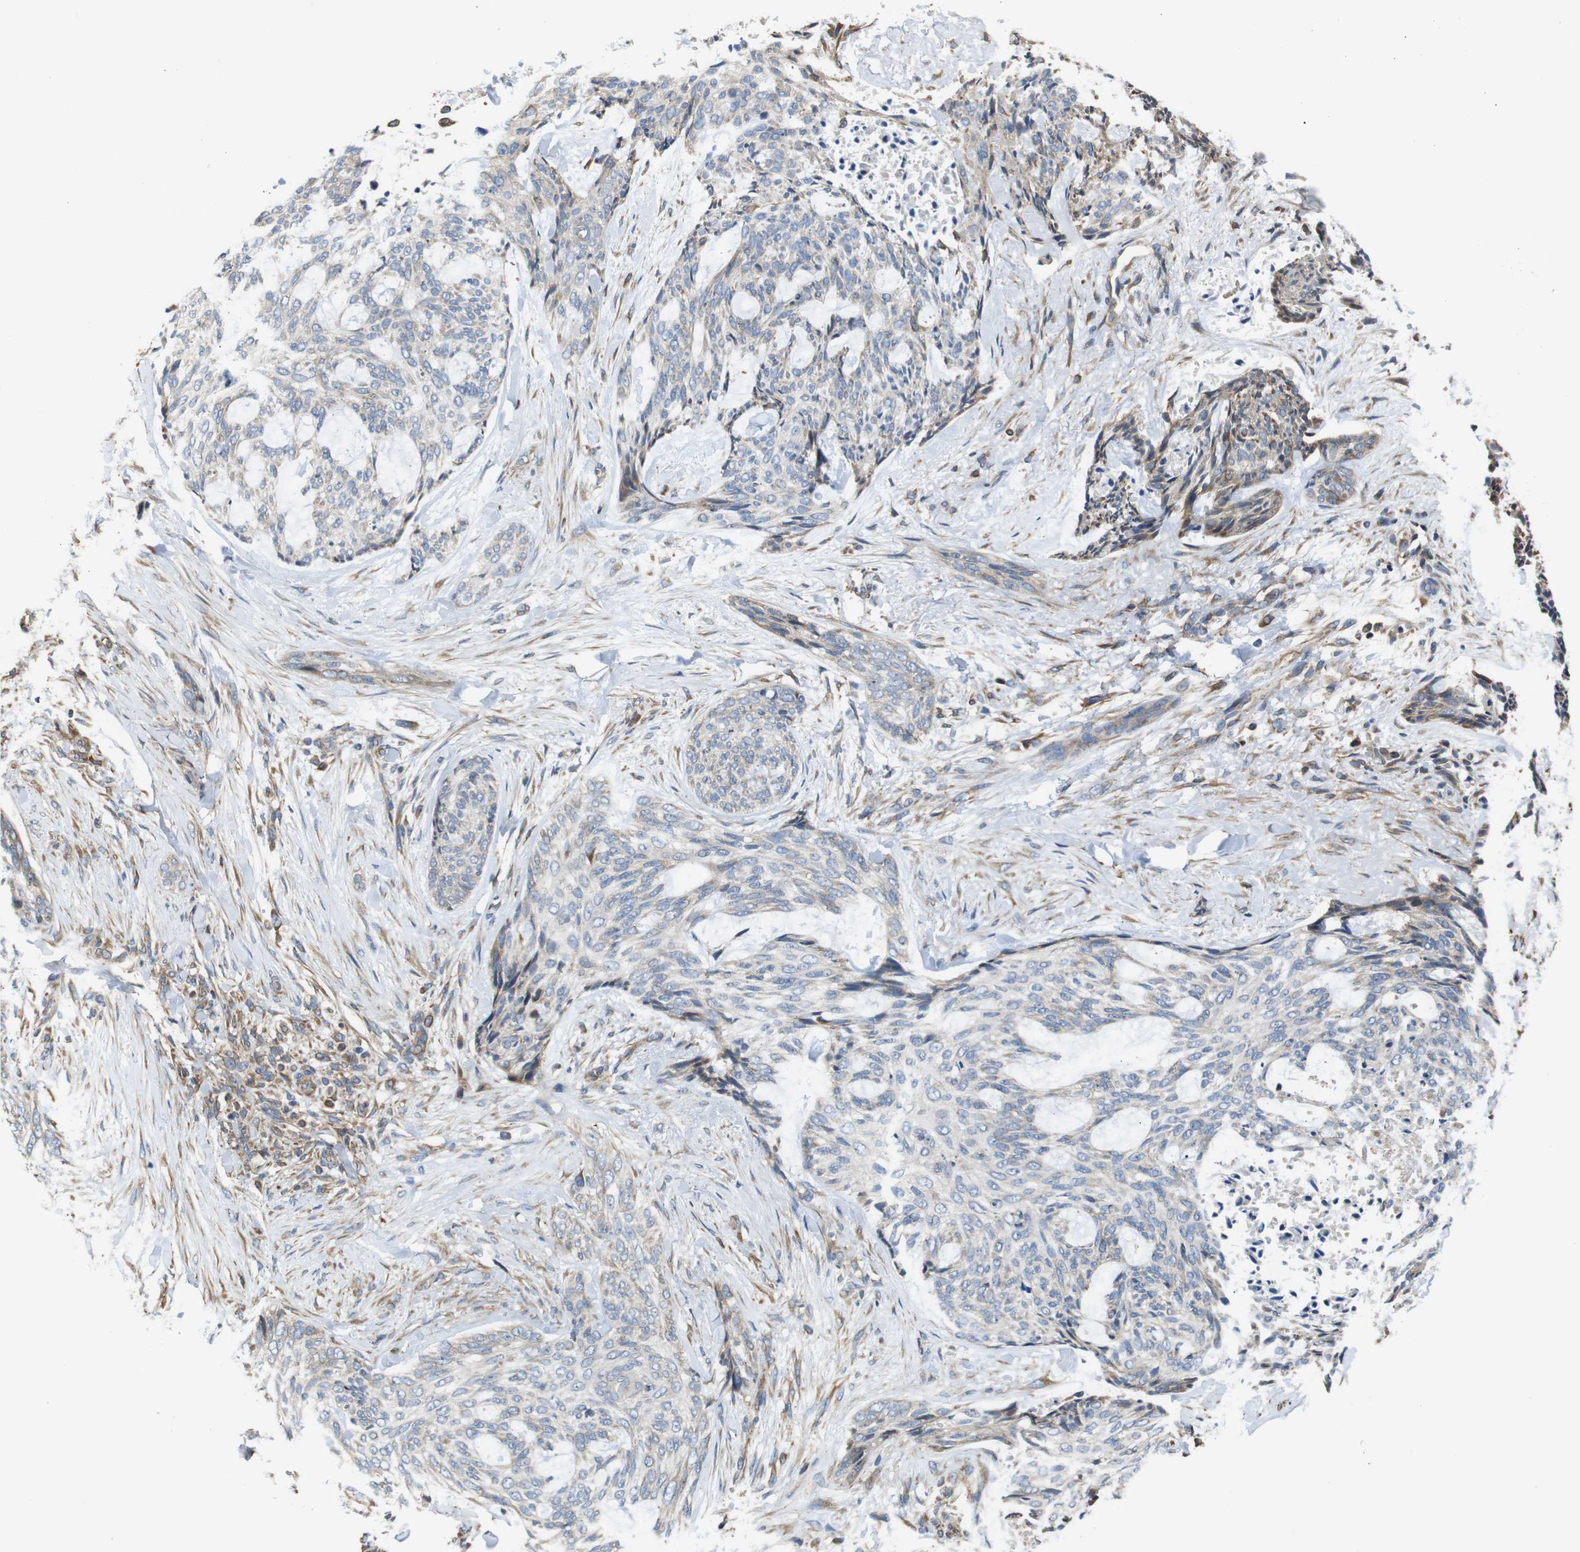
{"staining": {"intensity": "weak", "quantity": "<25%", "location": "cytoplasmic/membranous"}, "tissue": "skin cancer", "cell_type": "Tumor cells", "image_type": "cancer", "snomed": [{"axis": "morphology", "description": "Normal tissue, NOS"}, {"axis": "morphology", "description": "Basal cell carcinoma"}, {"axis": "topography", "description": "Skin"}], "caption": "Immunohistochemistry of human basal cell carcinoma (skin) reveals no positivity in tumor cells. (DAB immunohistochemistry (IHC), high magnification).", "gene": "POMK", "patient": {"sex": "female", "age": 71}}